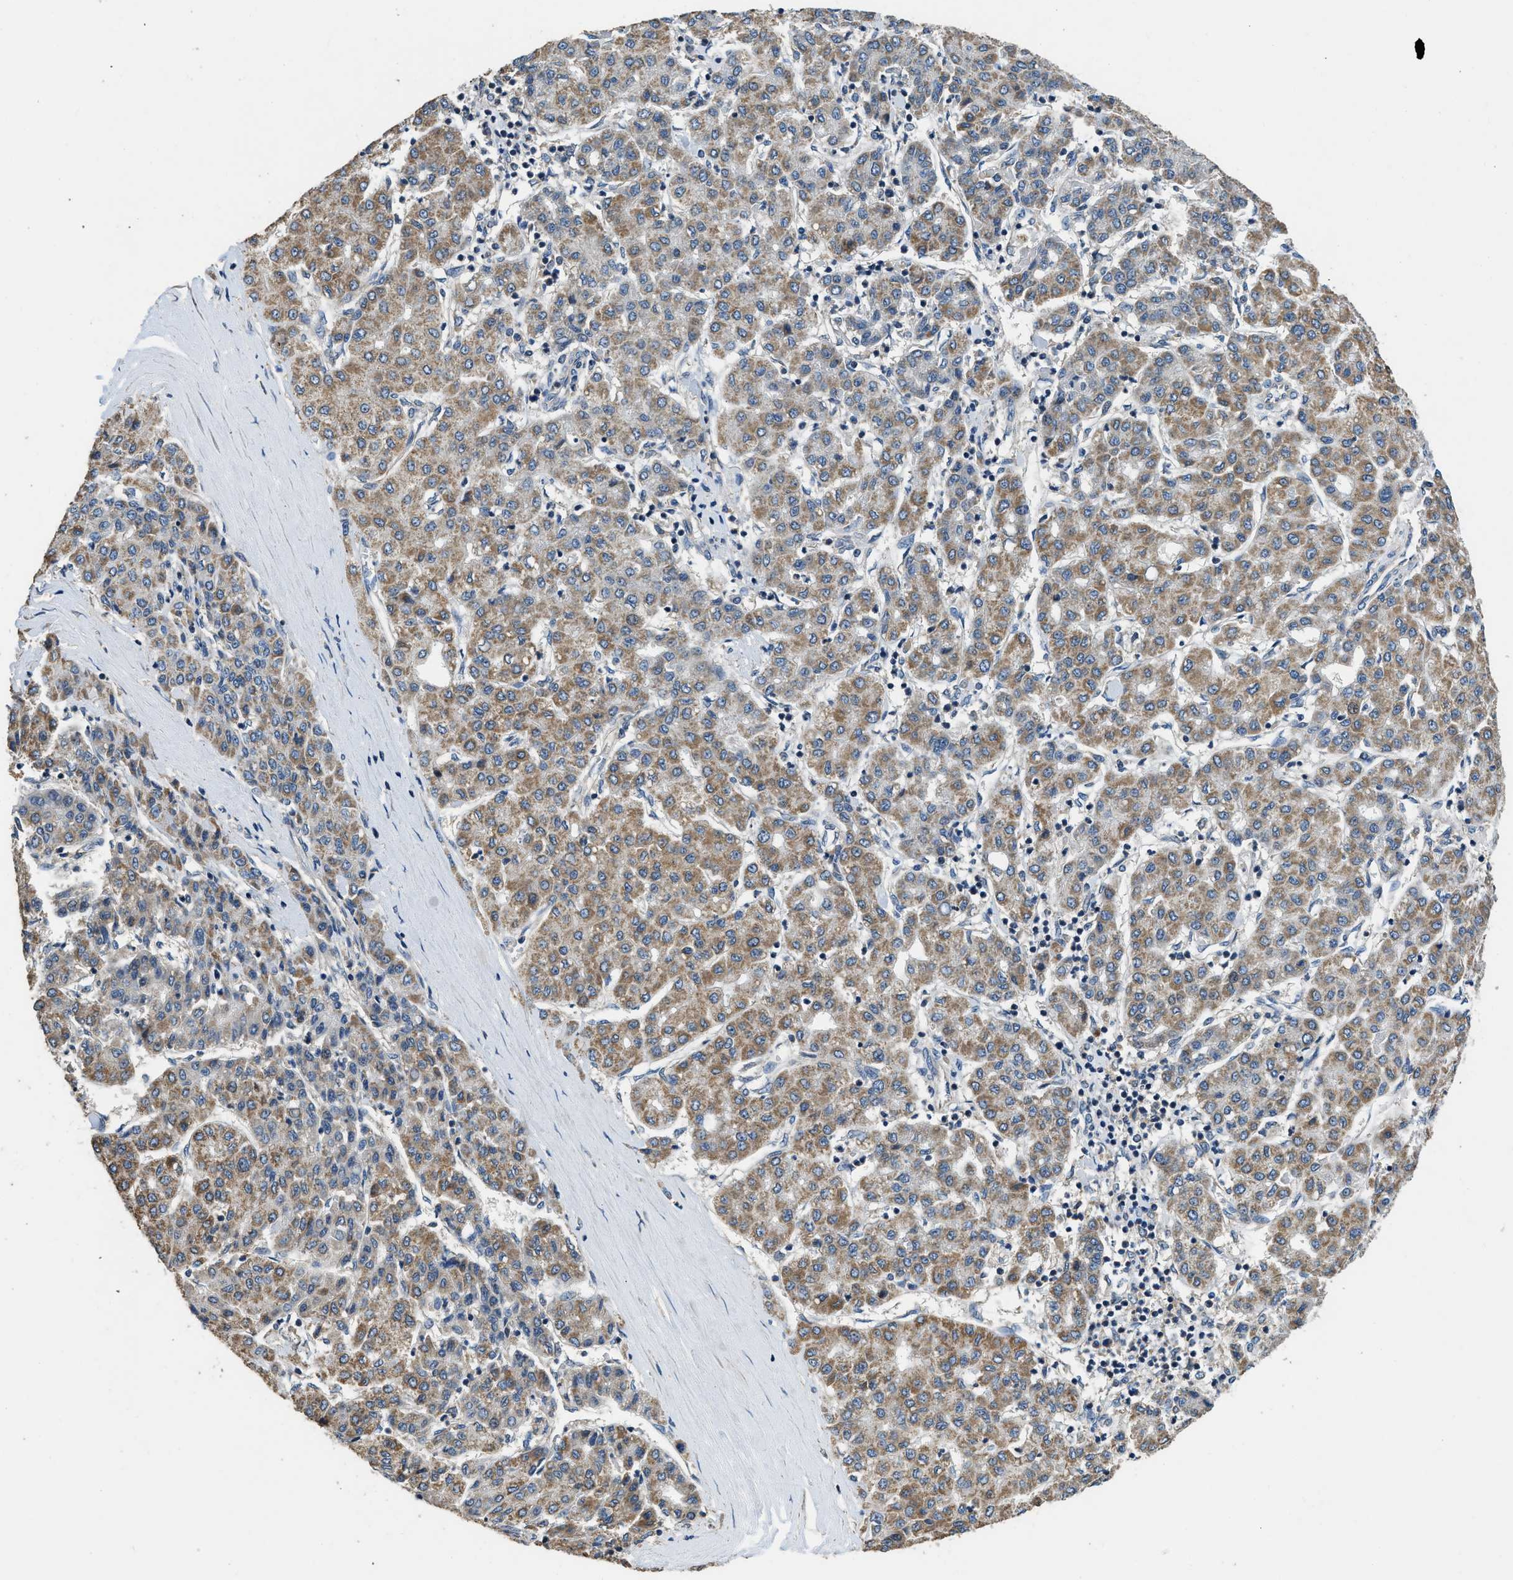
{"staining": {"intensity": "moderate", "quantity": ">75%", "location": "cytoplasmic/membranous"}, "tissue": "liver cancer", "cell_type": "Tumor cells", "image_type": "cancer", "snomed": [{"axis": "morphology", "description": "Carcinoma, Hepatocellular, NOS"}, {"axis": "topography", "description": "Liver"}], "caption": "Brown immunohistochemical staining in liver cancer exhibits moderate cytoplasmic/membranous positivity in about >75% of tumor cells.", "gene": "SSH2", "patient": {"sex": "male", "age": 65}}